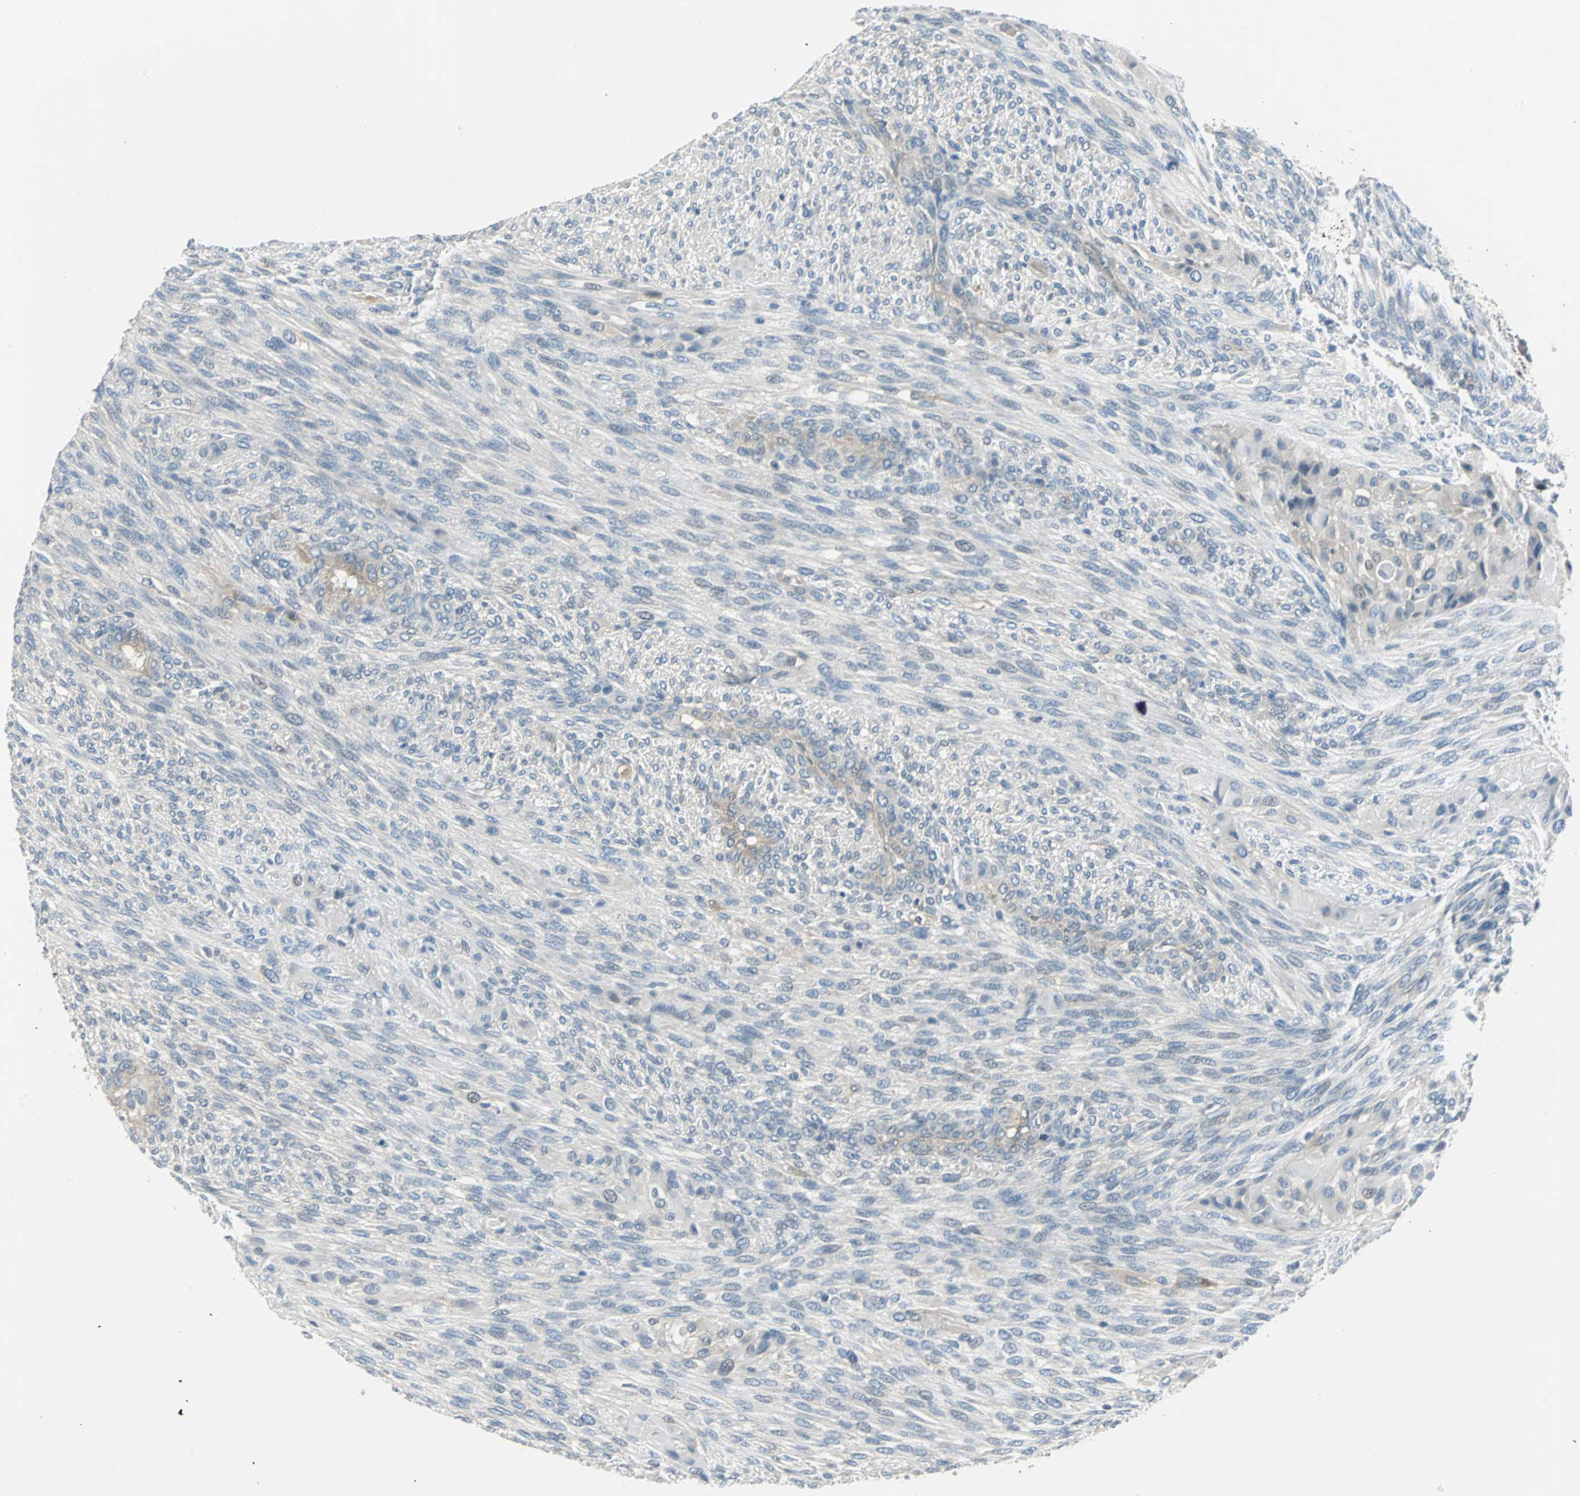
{"staining": {"intensity": "weak", "quantity": "<25%", "location": "cytoplasmic/membranous"}, "tissue": "glioma", "cell_type": "Tumor cells", "image_type": "cancer", "snomed": [{"axis": "morphology", "description": "Glioma, malignant, High grade"}, {"axis": "topography", "description": "Cerebral cortex"}], "caption": "Immunohistochemical staining of glioma demonstrates no significant expression in tumor cells.", "gene": "FHL2", "patient": {"sex": "female", "age": 55}}